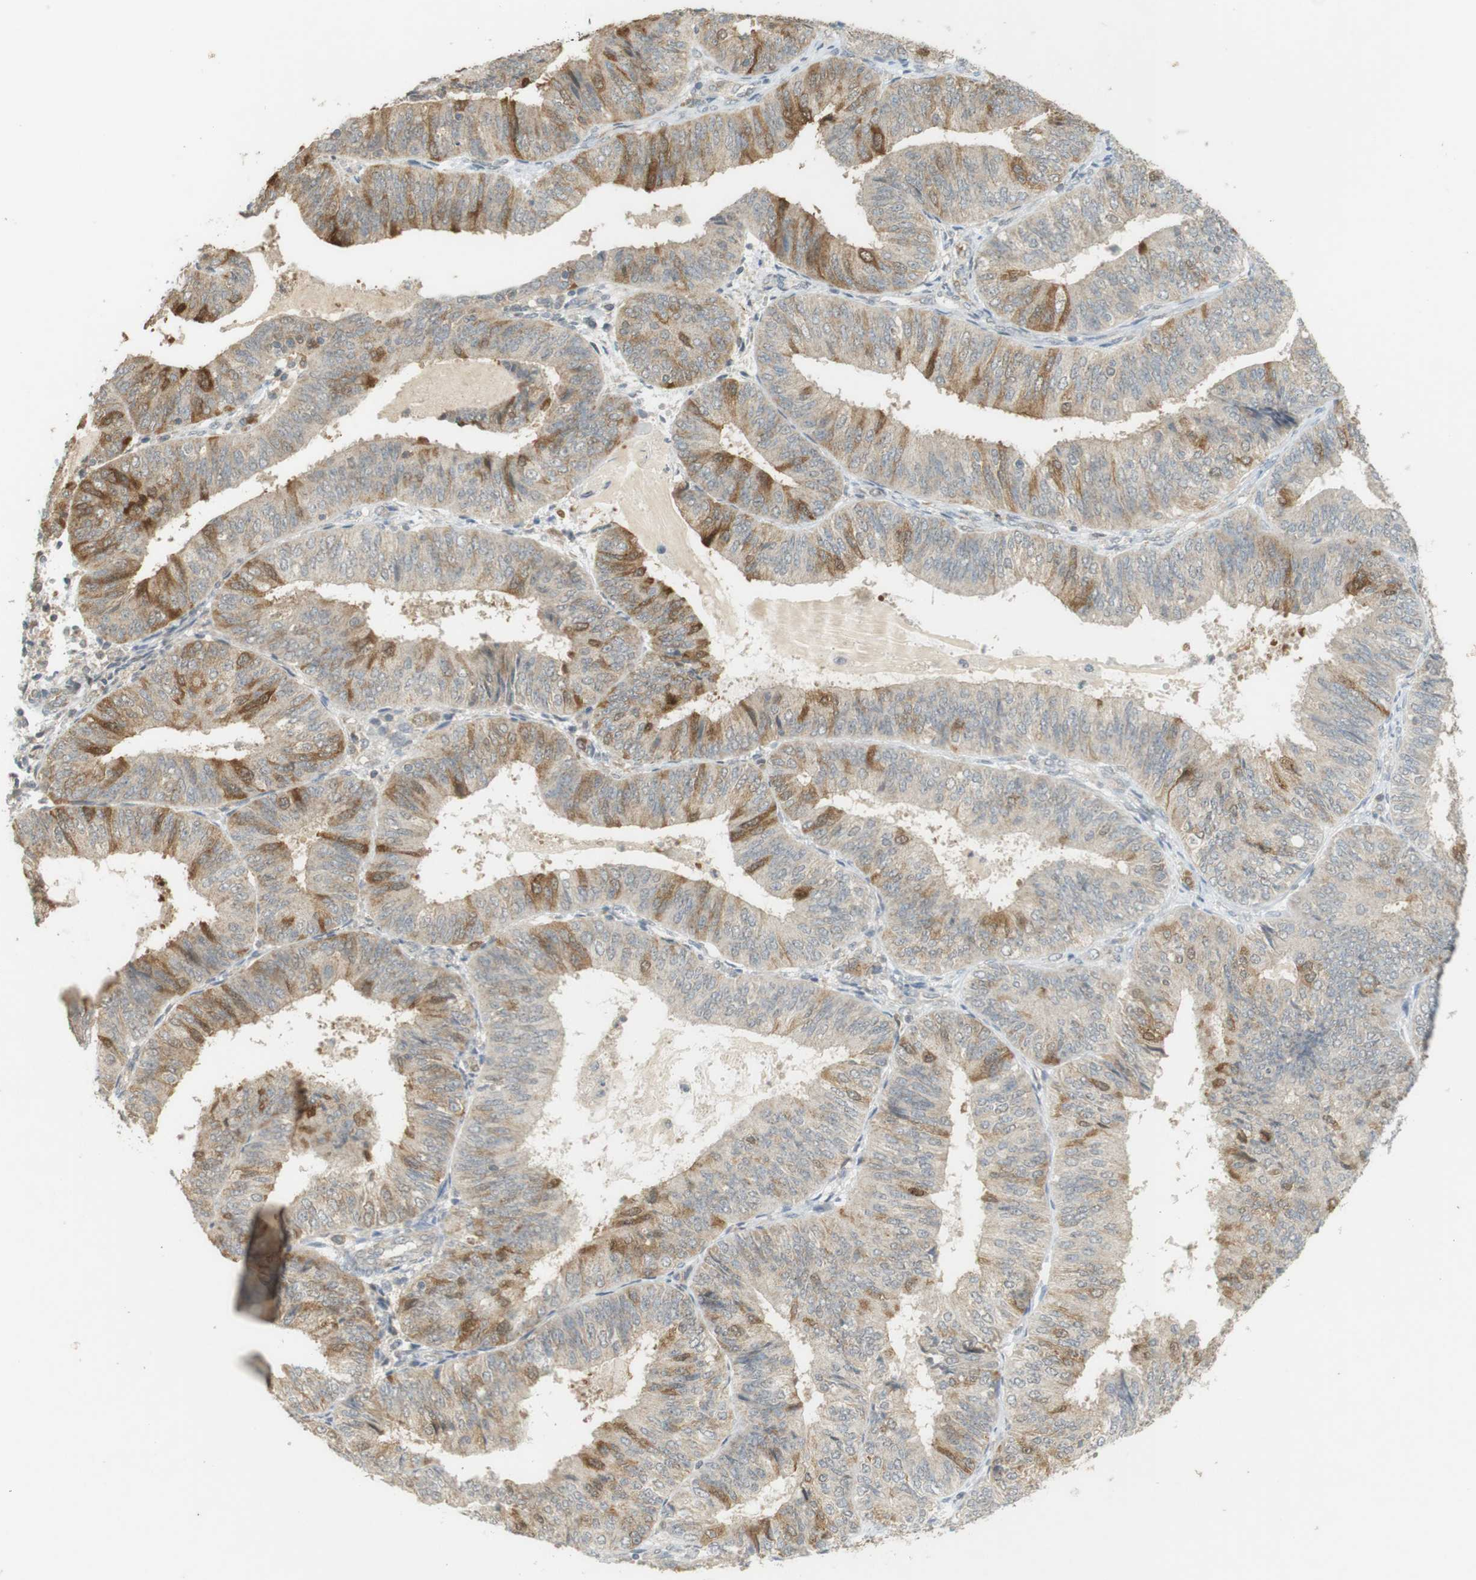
{"staining": {"intensity": "moderate", "quantity": "<25%", "location": "cytoplasmic/membranous"}, "tissue": "endometrial cancer", "cell_type": "Tumor cells", "image_type": "cancer", "snomed": [{"axis": "morphology", "description": "Adenocarcinoma, NOS"}, {"axis": "topography", "description": "Endometrium"}], "caption": "Tumor cells exhibit low levels of moderate cytoplasmic/membranous staining in approximately <25% of cells in human adenocarcinoma (endometrial).", "gene": "TTK", "patient": {"sex": "female", "age": 58}}